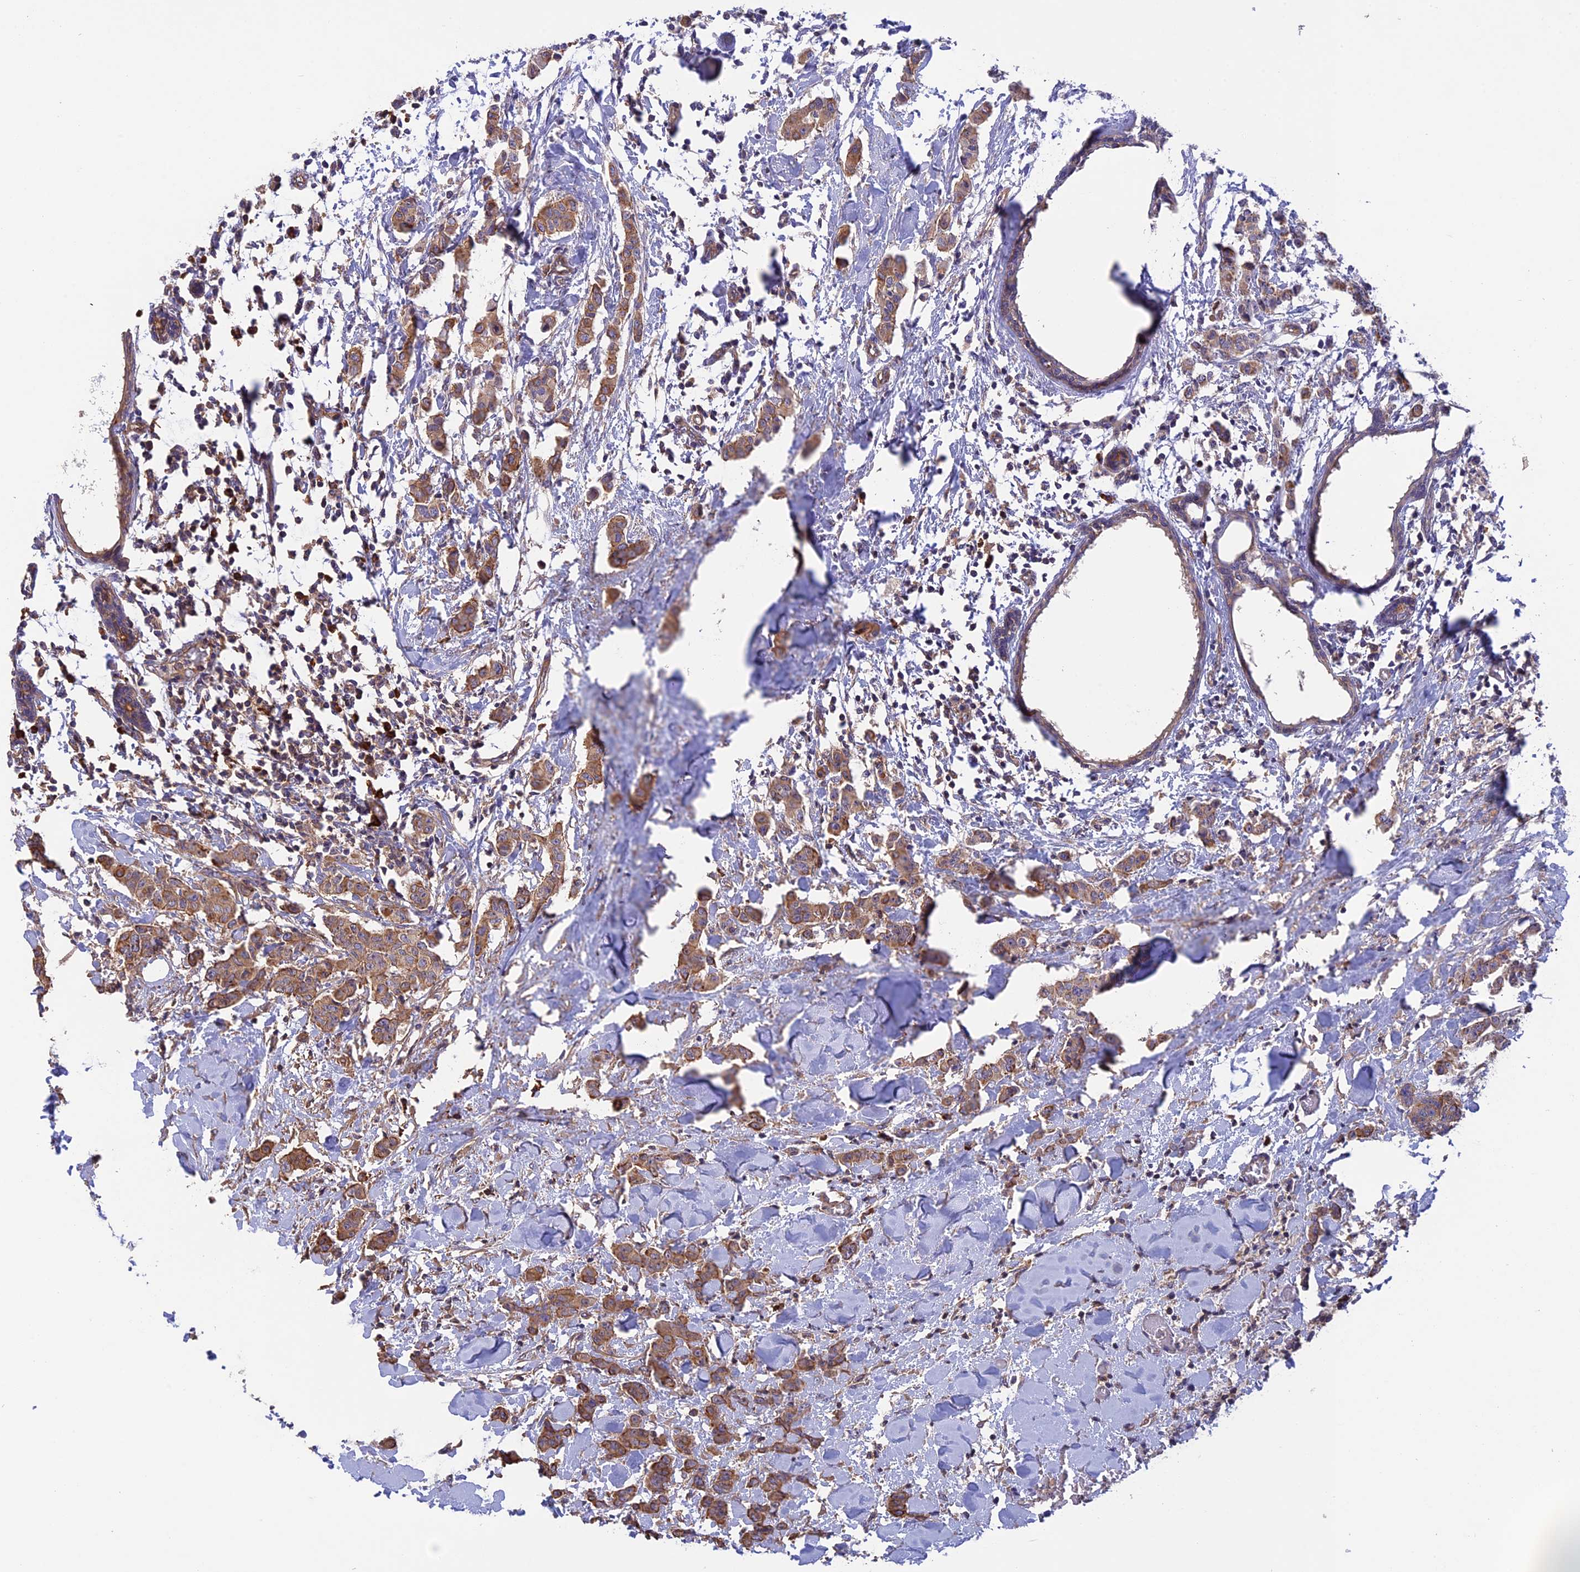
{"staining": {"intensity": "moderate", "quantity": ">75%", "location": "cytoplasmic/membranous"}, "tissue": "breast cancer", "cell_type": "Tumor cells", "image_type": "cancer", "snomed": [{"axis": "morphology", "description": "Duct carcinoma"}, {"axis": "topography", "description": "Breast"}], "caption": "This photomicrograph demonstrates intraductal carcinoma (breast) stained with immunohistochemistry (IHC) to label a protein in brown. The cytoplasmic/membranous of tumor cells show moderate positivity for the protein. Nuclei are counter-stained blue.", "gene": "GAS8", "patient": {"sex": "female", "age": 40}}